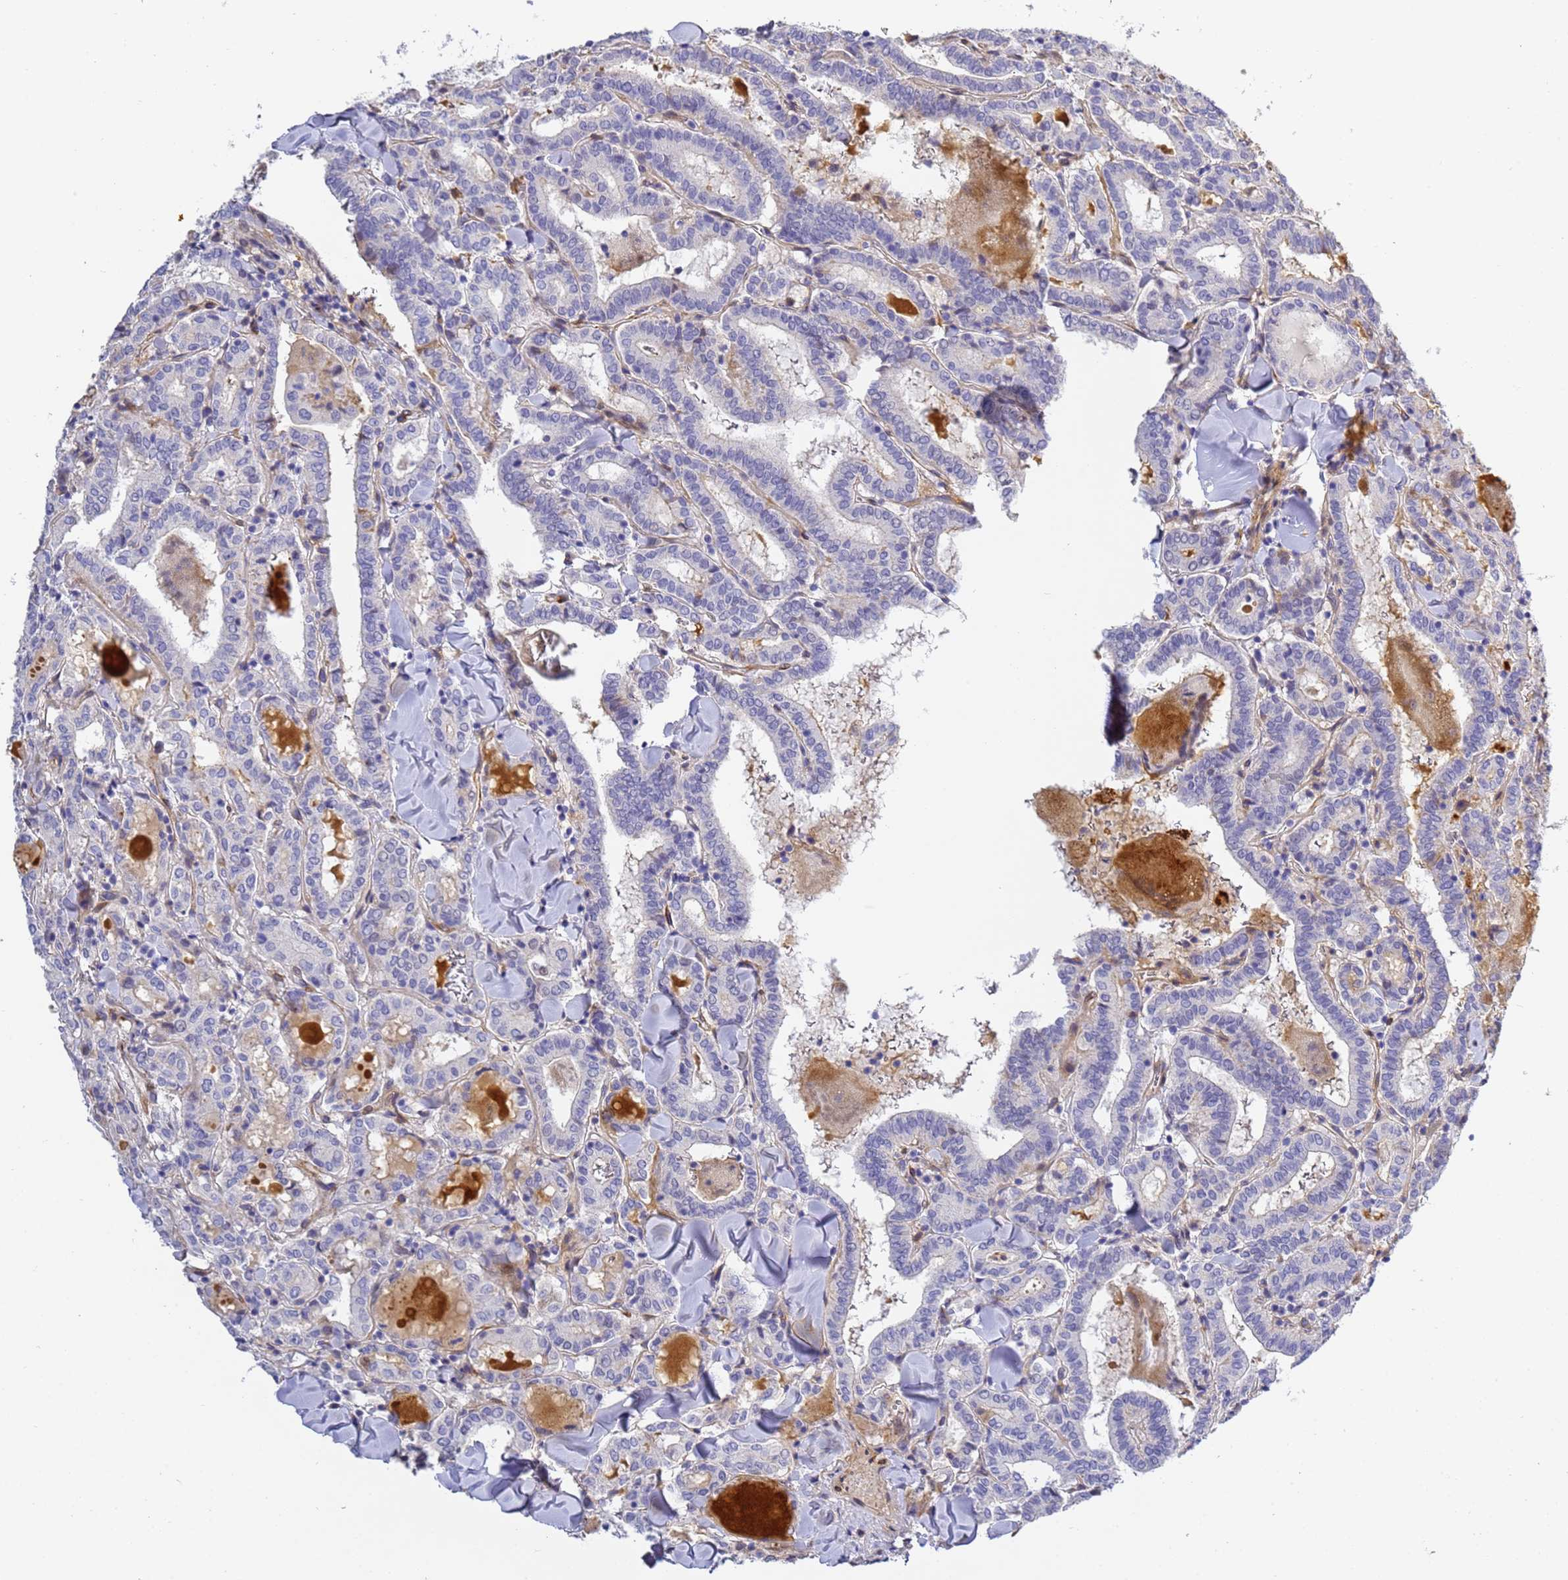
{"staining": {"intensity": "negative", "quantity": "none", "location": "none"}, "tissue": "thyroid cancer", "cell_type": "Tumor cells", "image_type": "cancer", "snomed": [{"axis": "morphology", "description": "Papillary adenocarcinoma, NOS"}, {"axis": "topography", "description": "Thyroid gland"}], "caption": "Thyroid papillary adenocarcinoma was stained to show a protein in brown. There is no significant staining in tumor cells.", "gene": "CFH", "patient": {"sex": "female", "age": 72}}